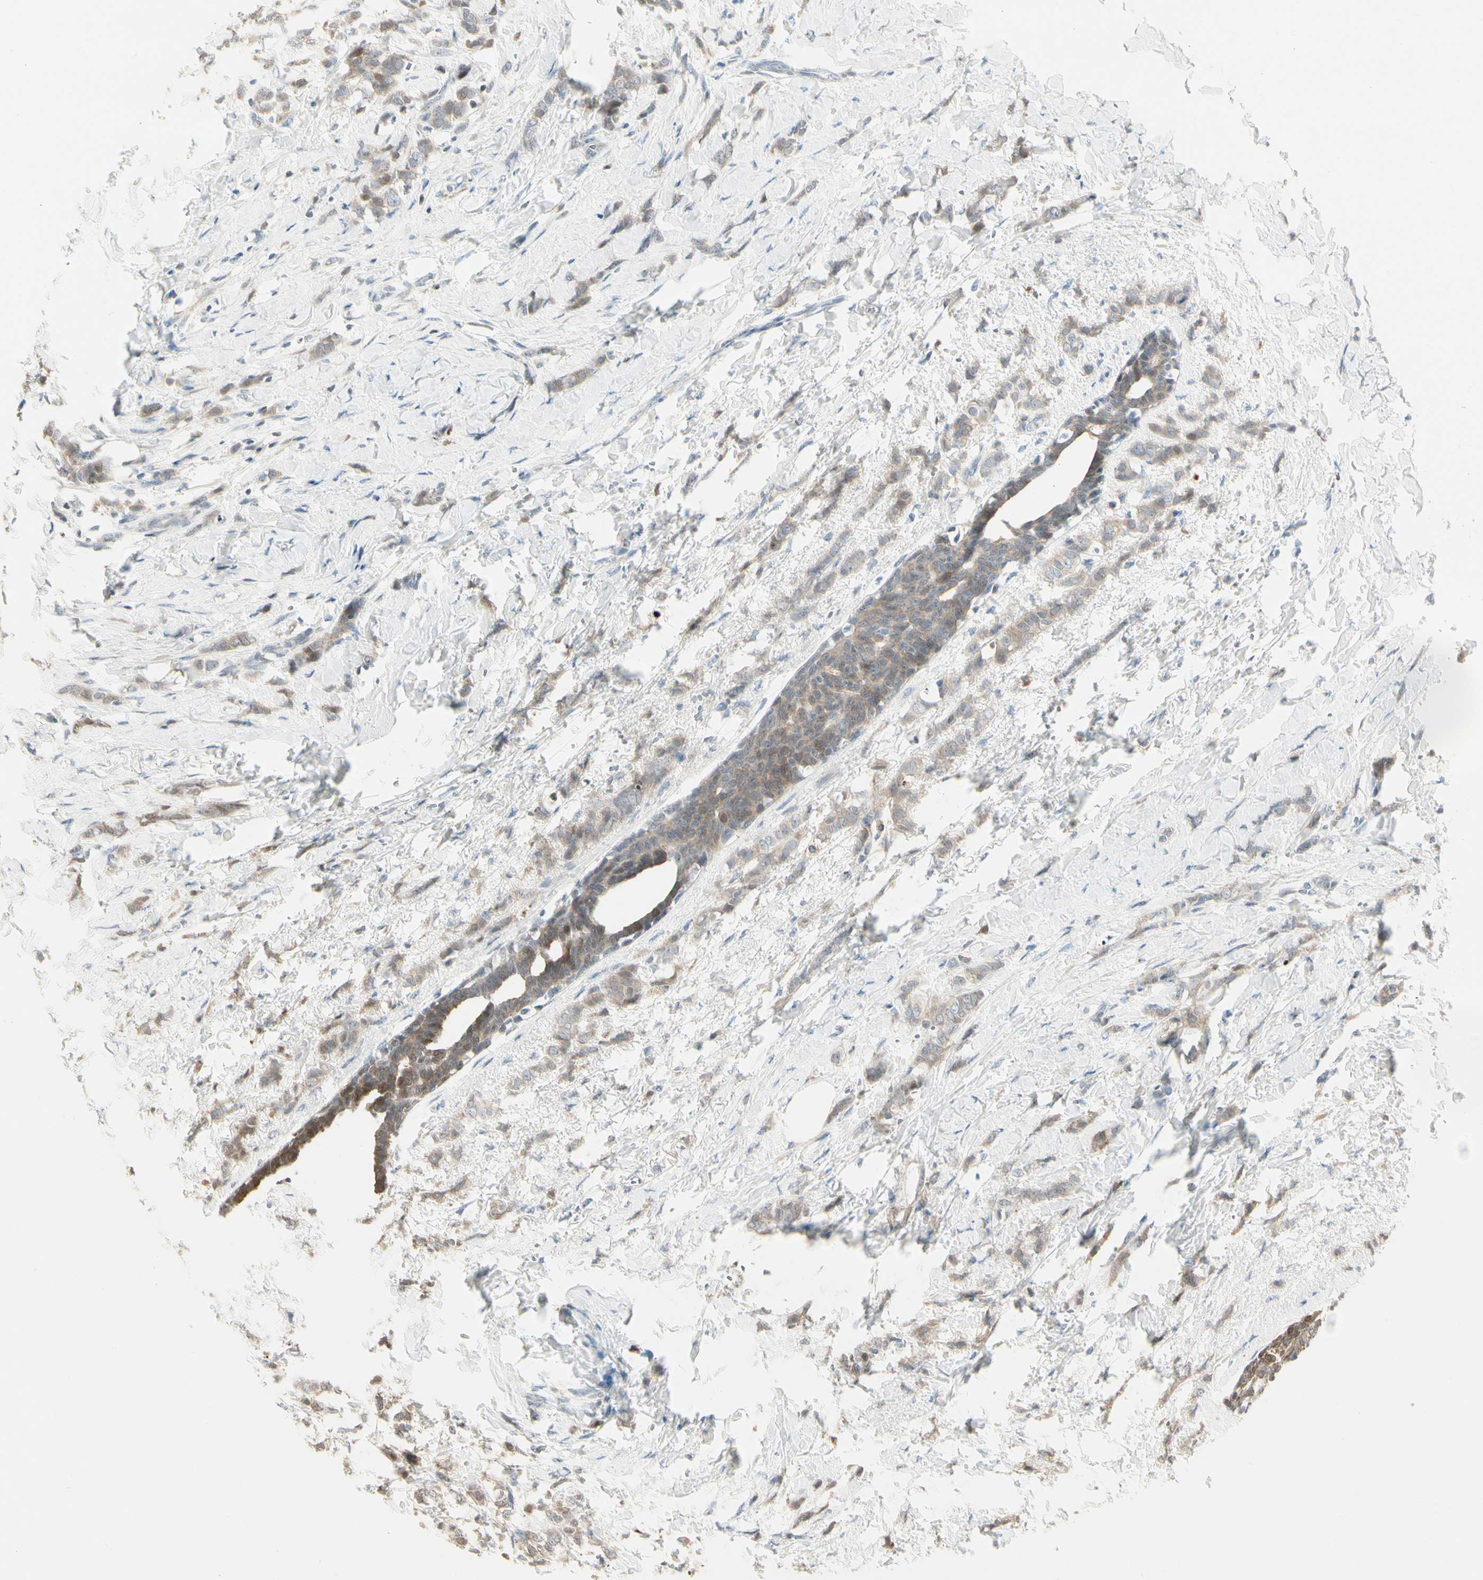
{"staining": {"intensity": "moderate", "quantity": ">75%", "location": "cytoplasmic/membranous"}, "tissue": "breast cancer", "cell_type": "Tumor cells", "image_type": "cancer", "snomed": [{"axis": "morphology", "description": "Lobular carcinoma, in situ"}, {"axis": "morphology", "description": "Lobular carcinoma"}, {"axis": "topography", "description": "Breast"}], "caption": "Breast cancer stained for a protein exhibits moderate cytoplasmic/membranous positivity in tumor cells.", "gene": "EVC", "patient": {"sex": "female", "age": 41}}